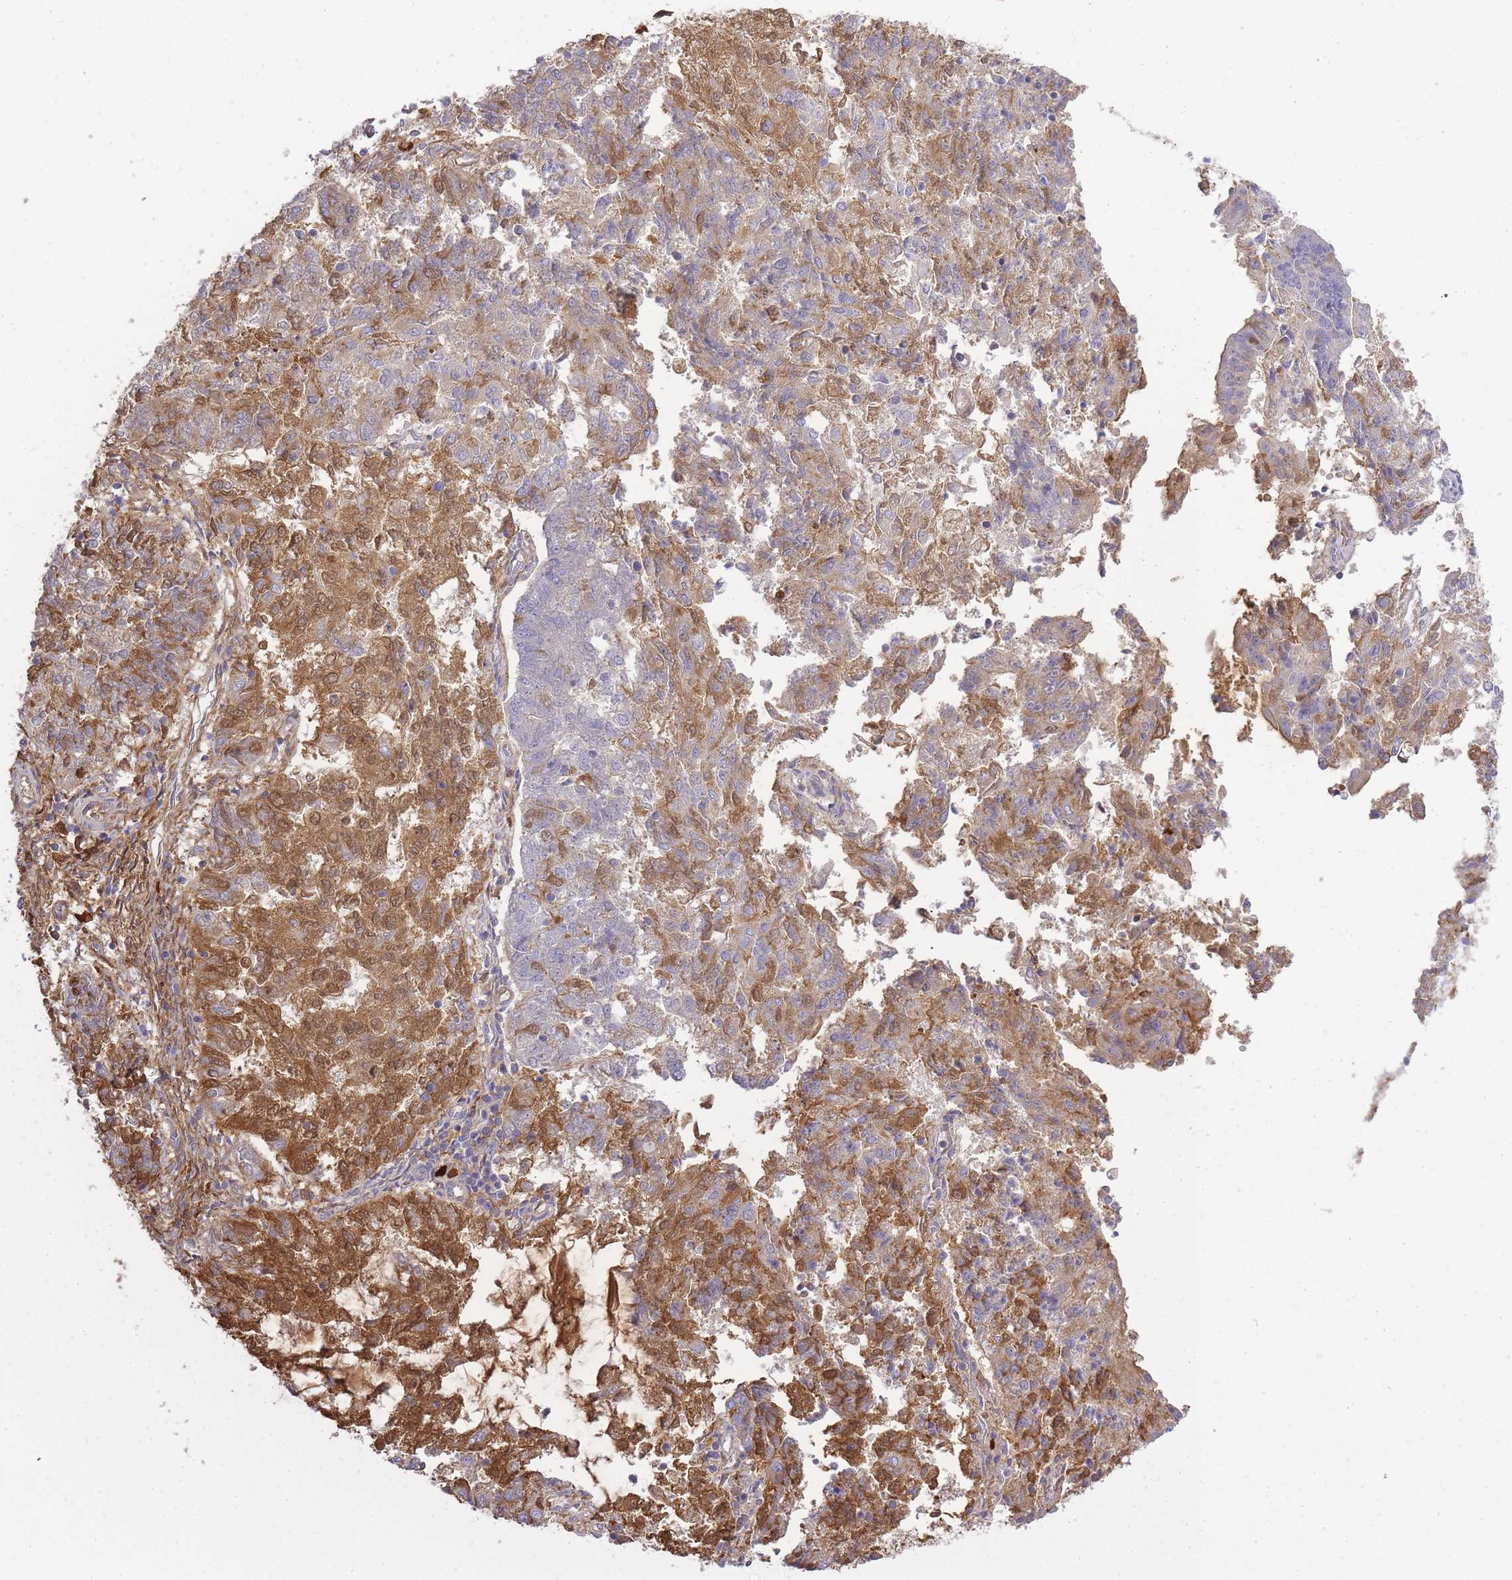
{"staining": {"intensity": "moderate", "quantity": "25%-75%", "location": "cytoplasmic/membranous"}, "tissue": "endometrial cancer", "cell_type": "Tumor cells", "image_type": "cancer", "snomed": [{"axis": "morphology", "description": "Adenocarcinoma, NOS"}, {"axis": "topography", "description": "Endometrium"}], "caption": "Human endometrial cancer (adenocarcinoma) stained with a protein marker displays moderate staining in tumor cells.", "gene": "IGKV1D-42", "patient": {"sex": "female", "age": 82}}